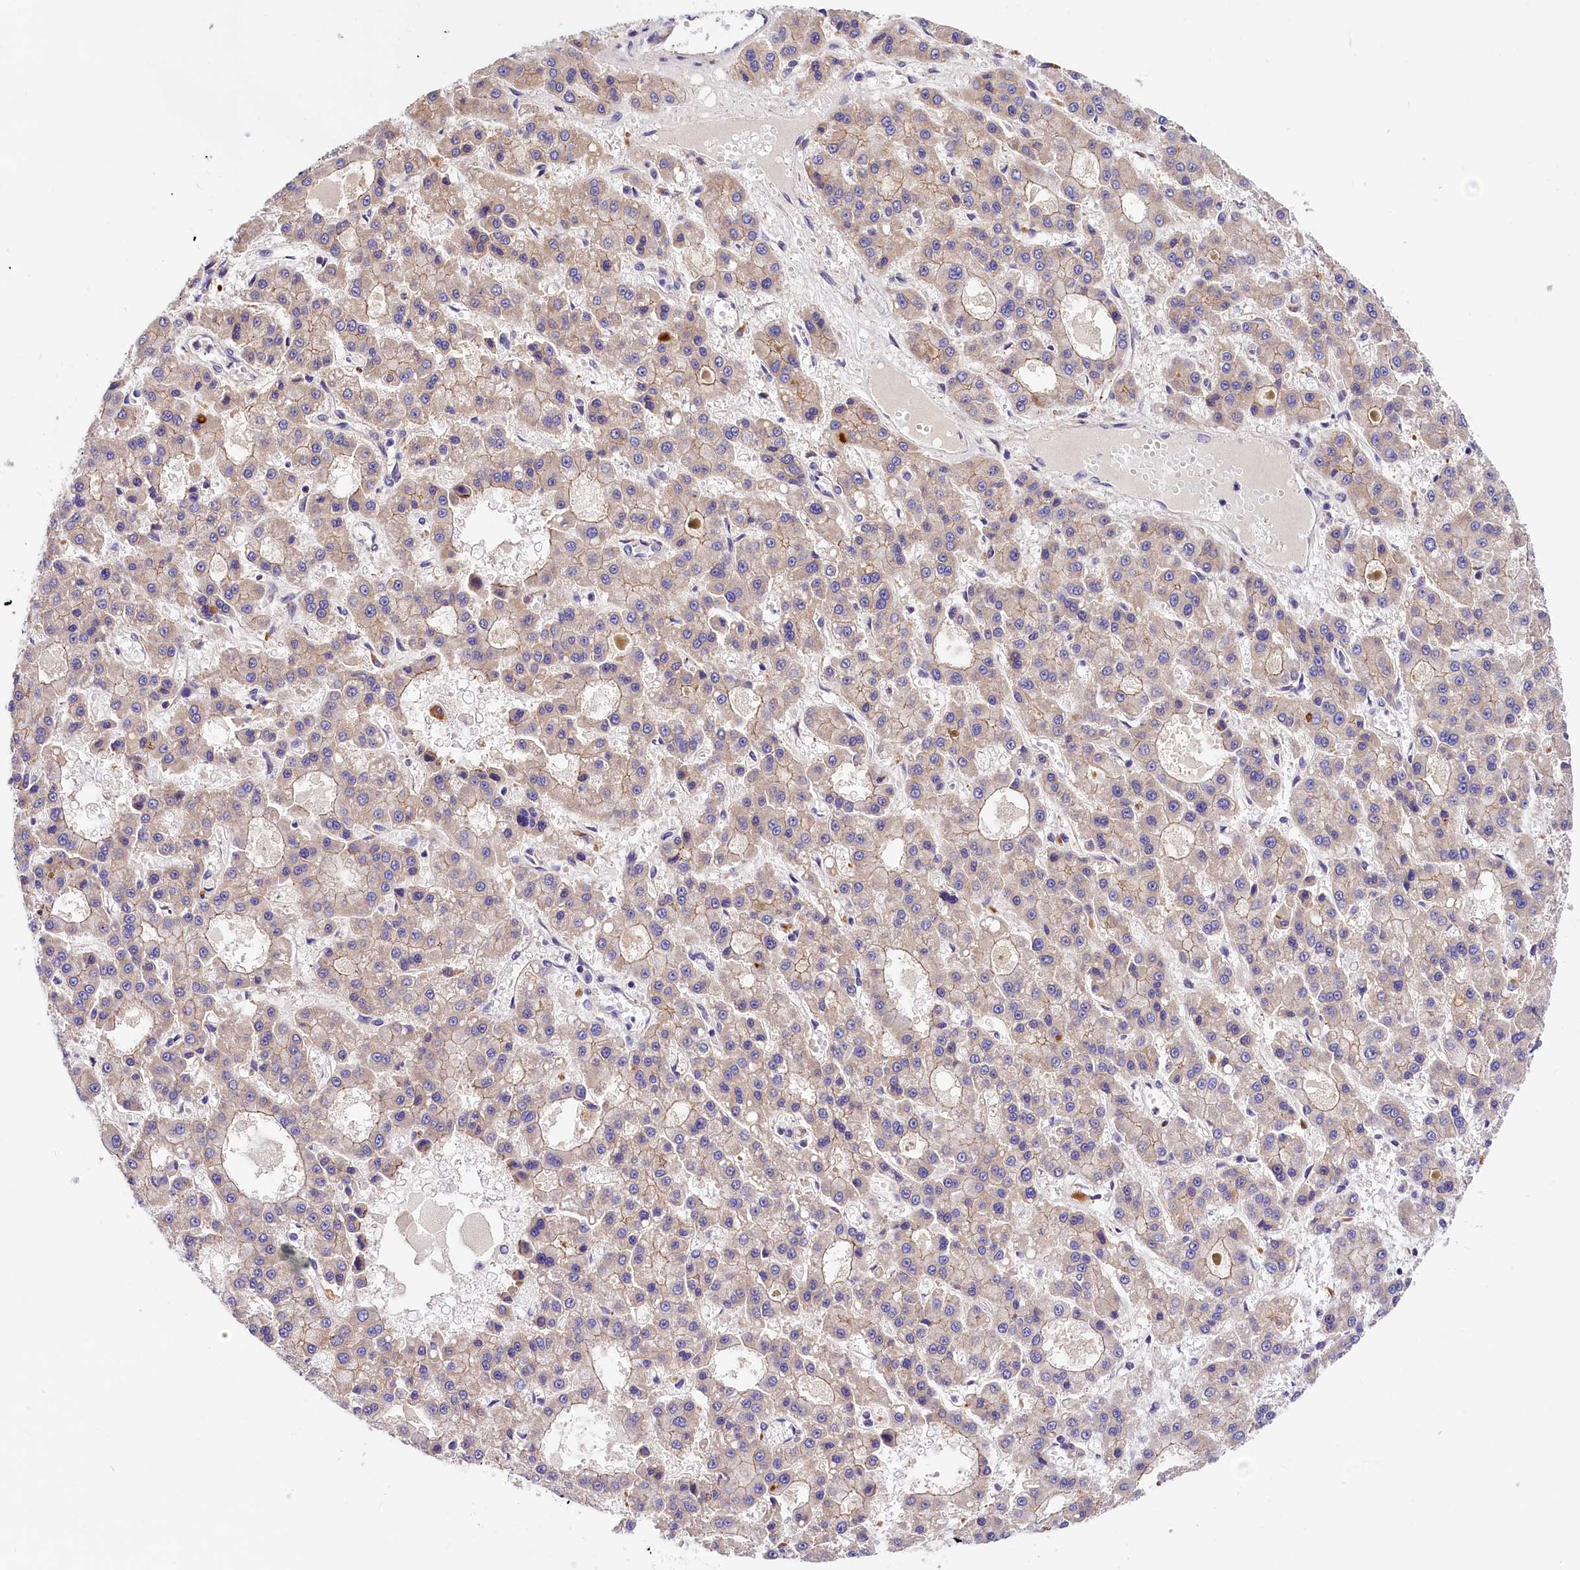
{"staining": {"intensity": "weak", "quantity": "<25%", "location": "cytoplasmic/membranous"}, "tissue": "liver cancer", "cell_type": "Tumor cells", "image_type": "cancer", "snomed": [{"axis": "morphology", "description": "Carcinoma, Hepatocellular, NOS"}, {"axis": "topography", "description": "Liver"}], "caption": "Liver cancer was stained to show a protein in brown. There is no significant positivity in tumor cells. (Immunohistochemistry, brightfield microscopy, high magnification).", "gene": "ARMC6", "patient": {"sex": "male", "age": 70}}